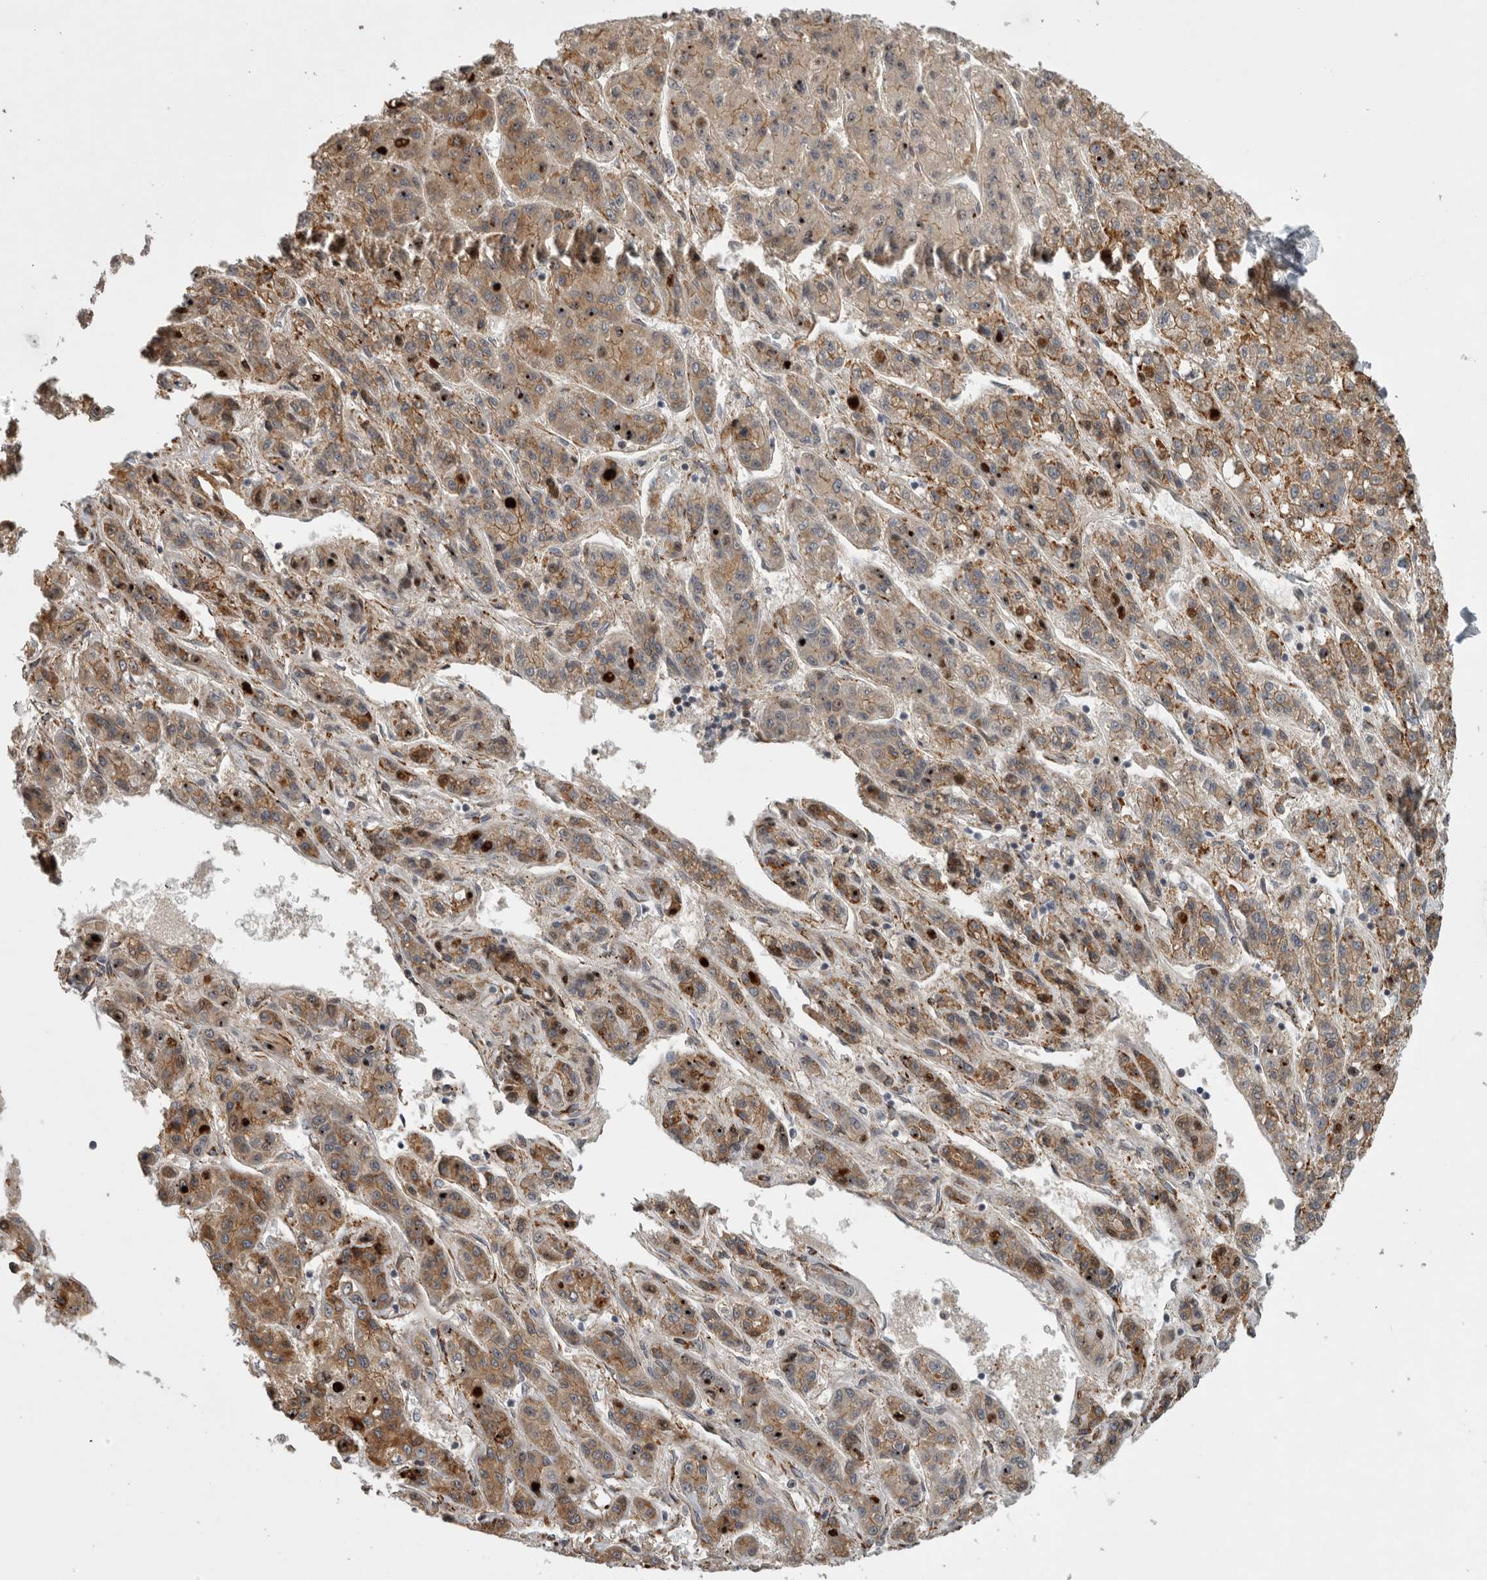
{"staining": {"intensity": "moderate", "quantity": ">75%", "location": "cytoplasmic/membranous"}, "tissue": "liver cancer", "cell_type": "Tumor cells", "image_type": "cancer", "snomed": [{"axis": "morphology", "description": "Carcinoma, Hepatocellular, NOS"}, {"axis": "topography", "description": "Liver"}], "caption": "Immunohistochemical staining of human liver cancer shows moderate cytoplasmic/membranous protein expression in approximately >75% of tumor cells. (brown staining indicates protein expression, while blue staining denotes nuclei).", "gene": "MPDZ", "patient": {"sex": "male", "age": 70}}